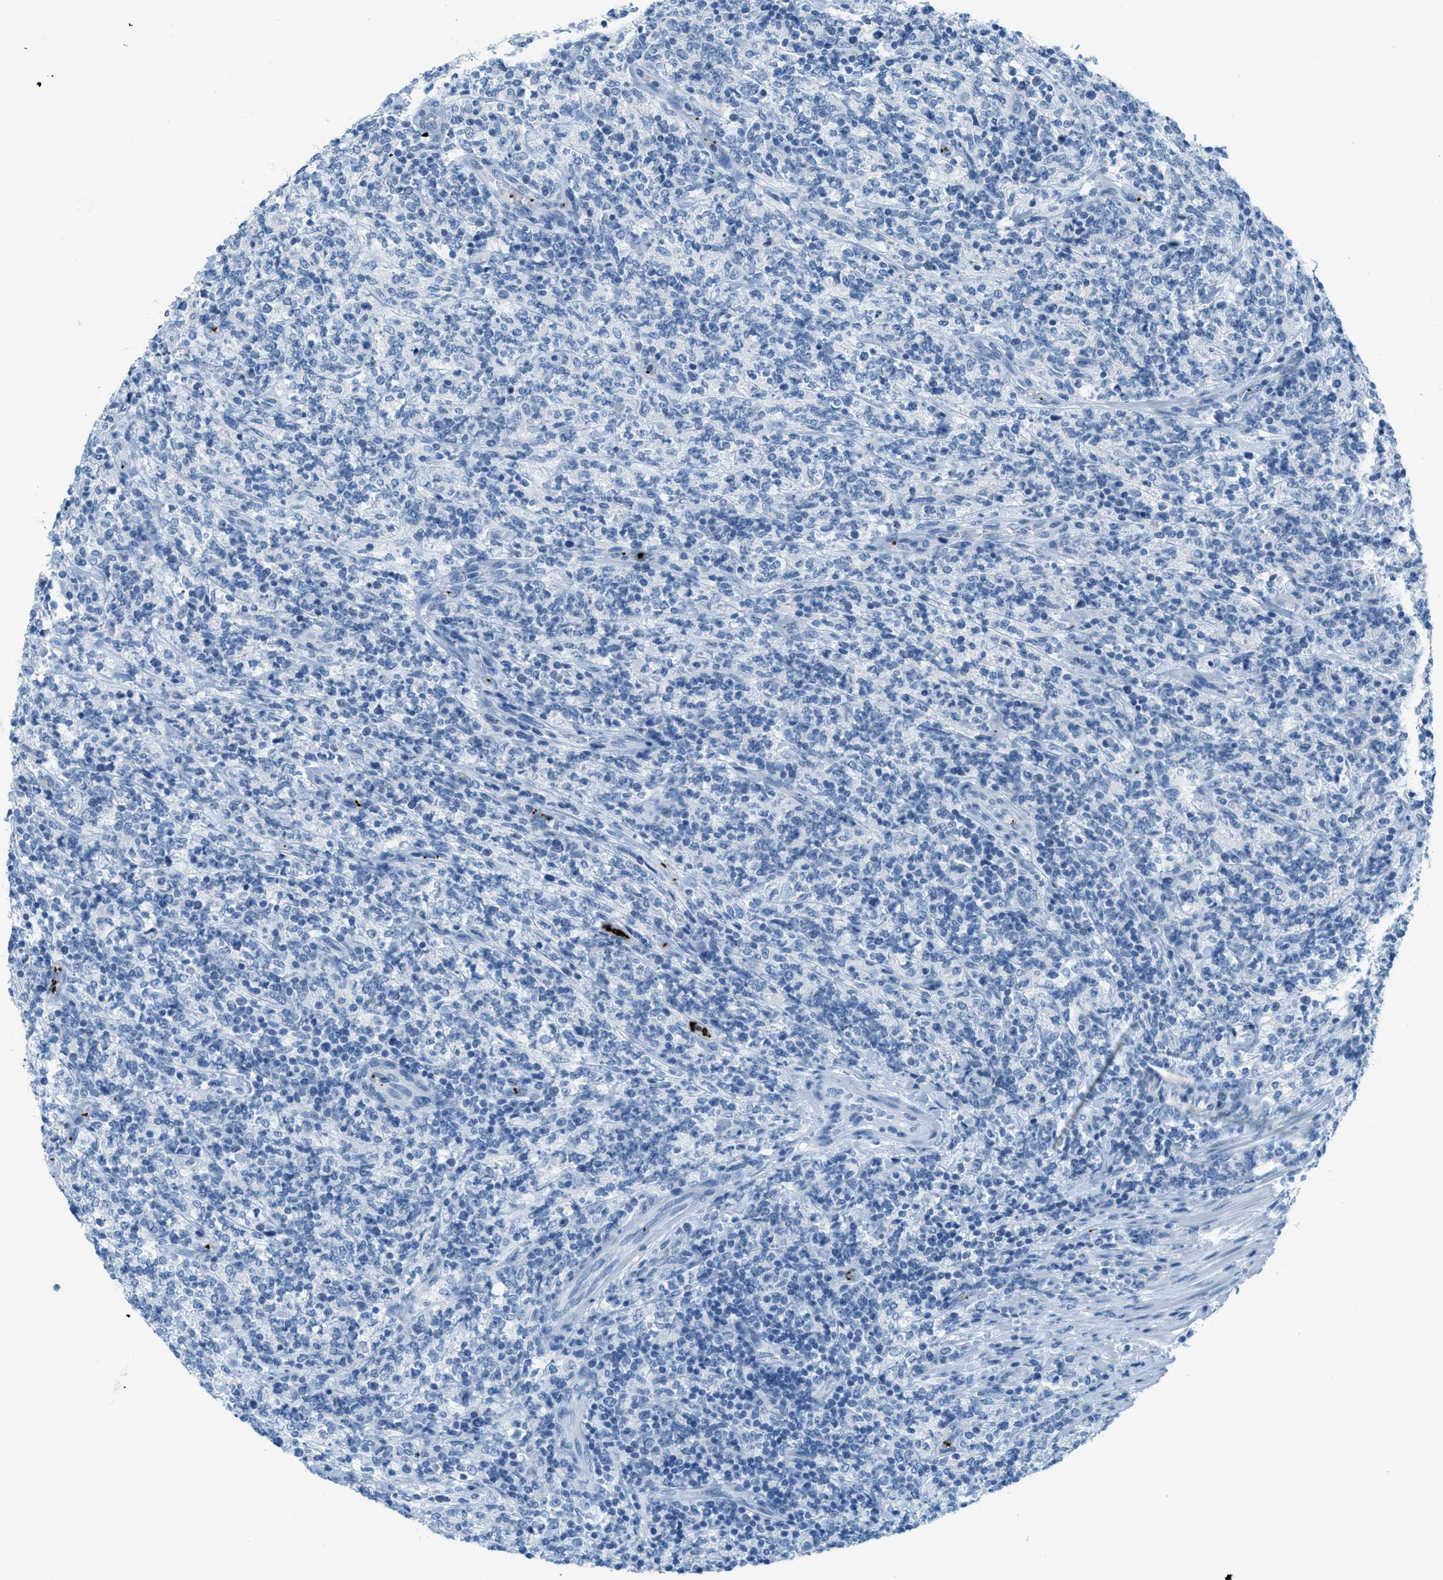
{"staining": {"intensity": "negative", "quantity": "none", "location": "none"}, "tissue": "lymphoma", "cell_type": "Tumor cells", "image_type": "cancer", "snomed": [{"axis": "morphology", "description": "Malignant lymphoma, non-Hodgkin's type, High grade"}, {"axis": "topography", "description": "Soft tissue"}], "caption": "DAB immunohistochemical staining of malignant lymphoma, non-Hodgkin's type (high-grade) displays no significant staining in tumor cells.", "gene": "PPBP", "patient": {"sex": "male", "age": 18}}